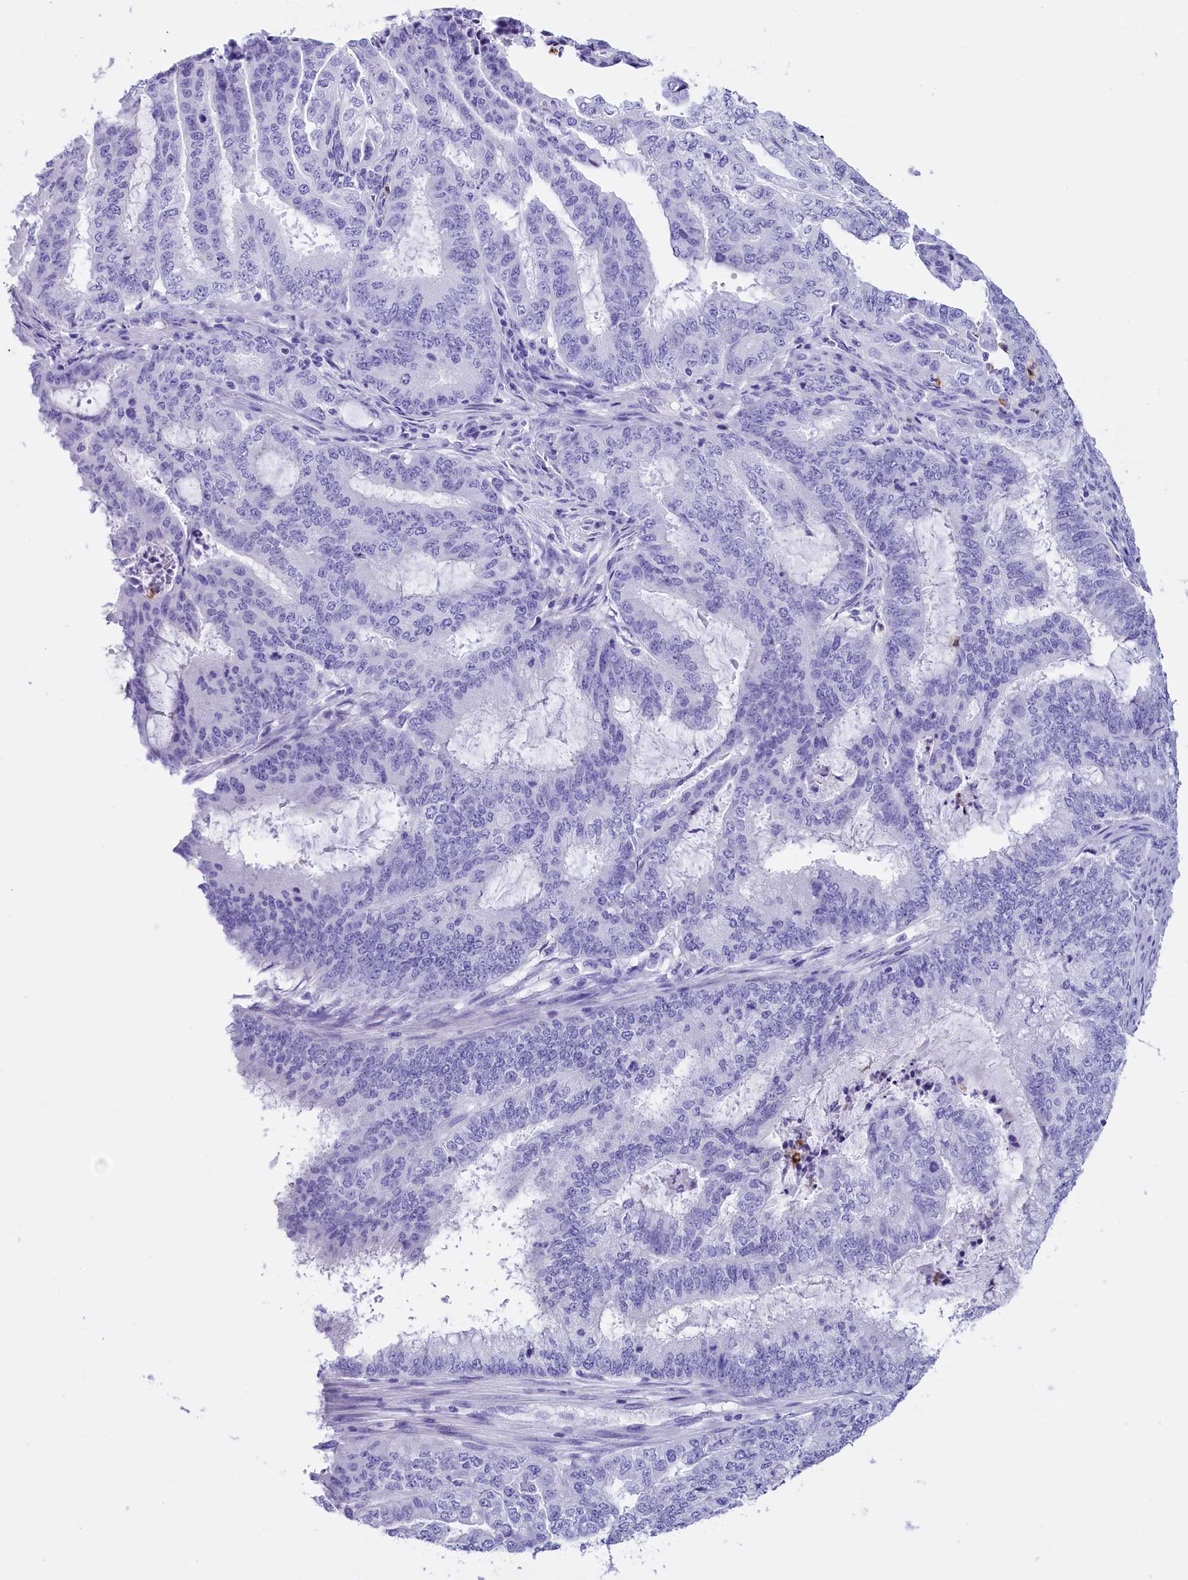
{"staining": {"intensity": "negative", "quantity": "none", "location": "none"}, "tissue": "endometrial cancer", "cell_type": "Tumor cells", "image_type": "cancer", "snomed": [{"axis": "morphology", "description": "Adenocarcinoma, NOS"}, {"axis": "topography", "description": "Endometrium"}], "caption": "This micrograph is of adenocarcinoma (endometrial) stained with immunohistochemistry to label a protein in brown with the nuclei are counter-stained blue. There is no positivity in tumor cells.", "gene": "CLC", "patient": {"sex": "female", "age": 51}}